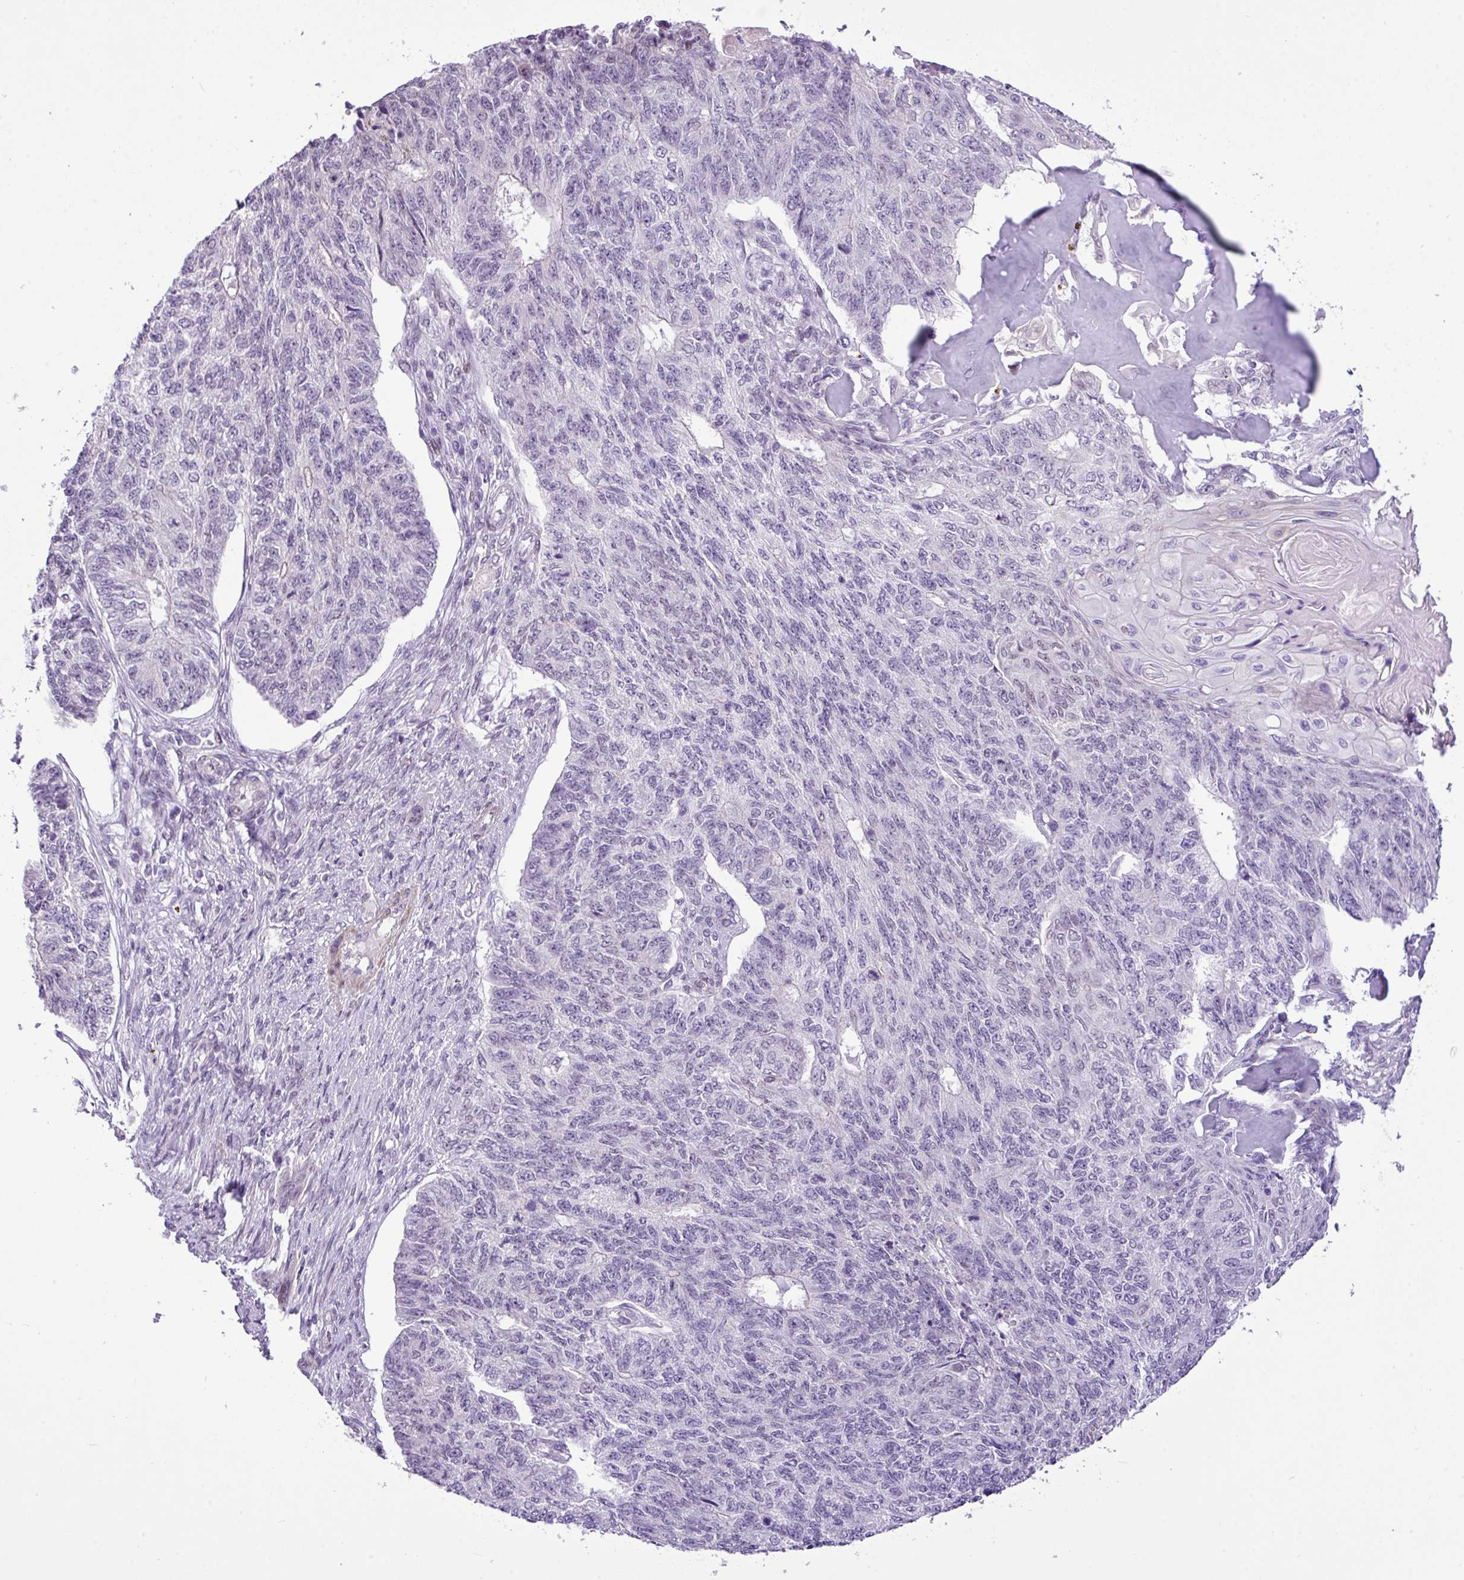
{"staining": {"intensity": "negative", "quantity": "none", "location": "none"}, "tissue": "endometrial cancer", "cell_type": "Tumor cells", "image_type": "cancer", "snomed": [{"axis": "morphology", "description": "Adenocarcinoma, NOS"}, {"axis": "topography", "description": "Endometrium"}], "caption": "This is a image of immunohistochemistry (IHC) staining of endometrial cancer, which shows no positivity in tumor cells.", "gene": "YLPM1", "patient": {"sex": "female", "age": 32}}